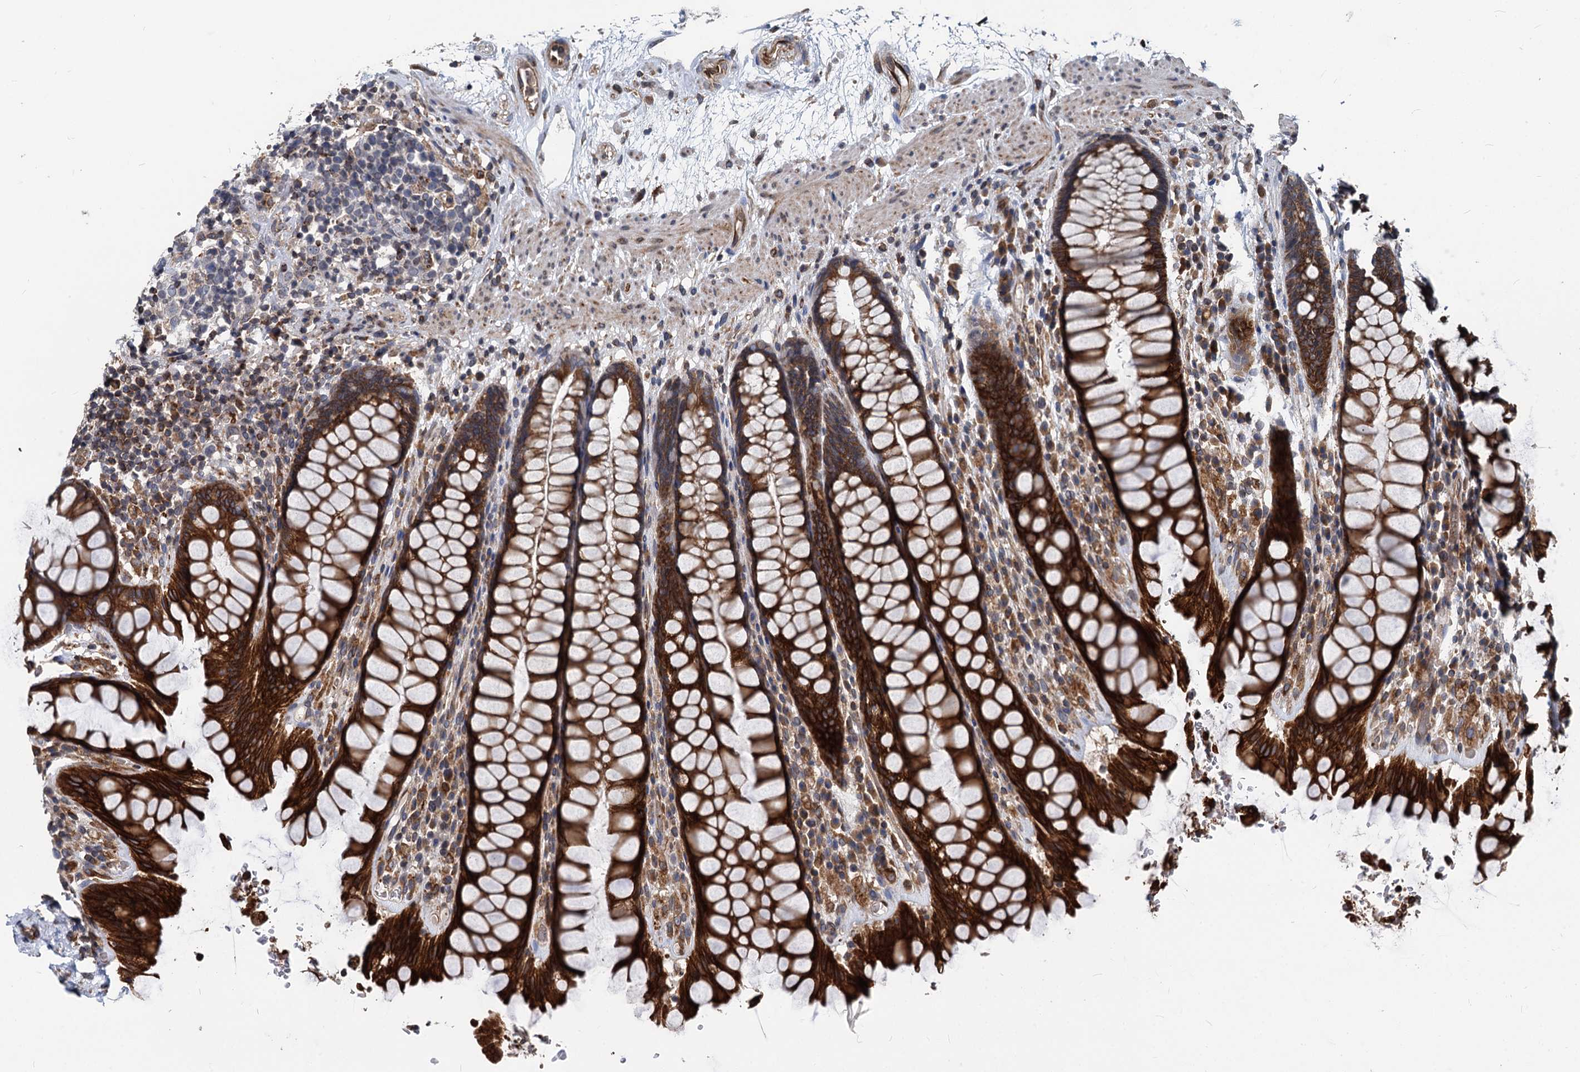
{"staining": {"intensity": "strong", "quantity": ">75%", "location": "cytoplasmic/membranous"}, "tissue": "rectum", "cell_type": "Glandular cells", "image_type": "normal", "snomed": [{"axis": "morphology", "description": "Normal tissue, NOS"}, {"axis": "topography", "description": "Rectum"}], "caption": "Immunohistochemistry (IHC) photomicrograph of unremarkable human rectum stained for a protein (brown), which exhibits high levels of strong cytoplasmic/membranous expression in approximately >75% of glandular cells.", "gene": "STIM1", "patient": {"sex": "male", "age": 64}}